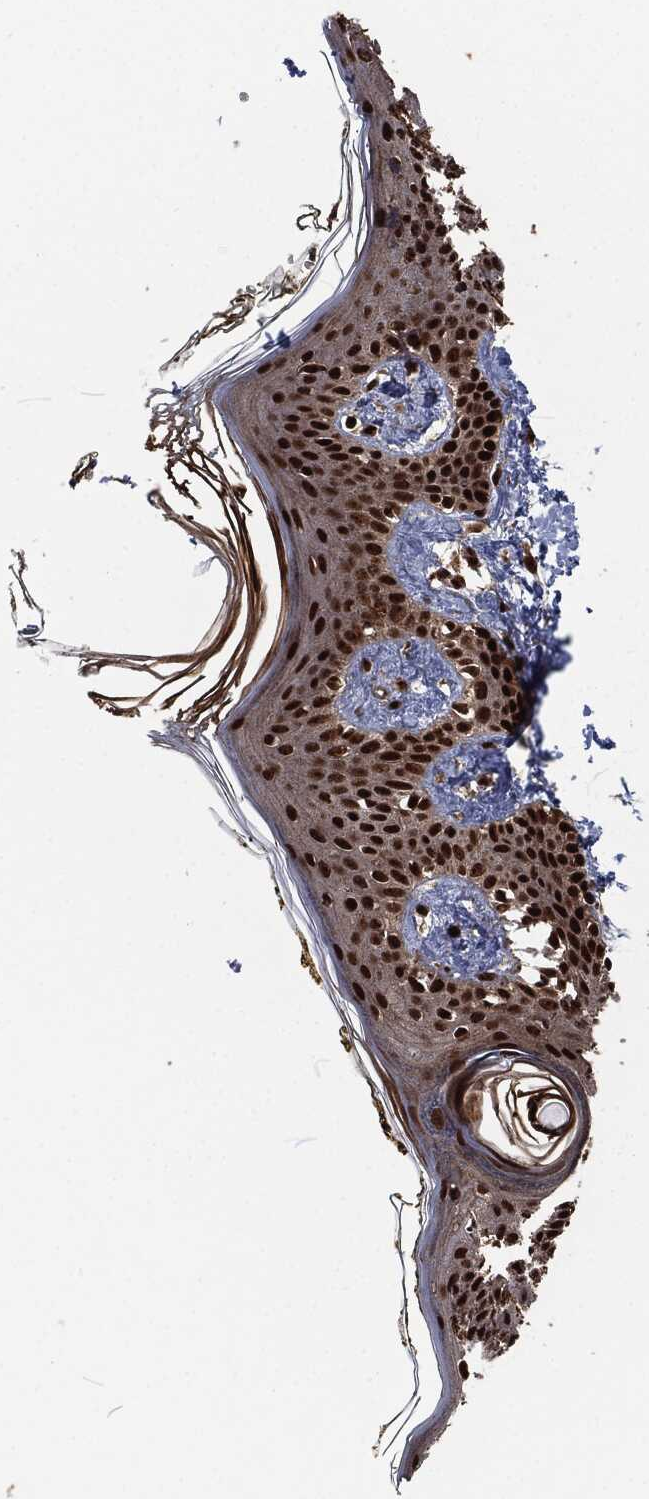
{"staining": {"intensity": "strong", "quantity": ">75%", "location": "nuclear"}, "tissue": "skin", "cell_type": "Fibroblasts", "image_type": "normal", "snomed": [{"axis": "morphology", "description": "Normal tissue, NOS"}, {"axis": "topography", "description": "Skin"}], "caption": "Immunohistochemistry of benign human skin shows high levels of strong nuclear expression in about >75% of fibroblasts.", "gene": "NGRN", "patient": {"sex": "male", "age": 76}}